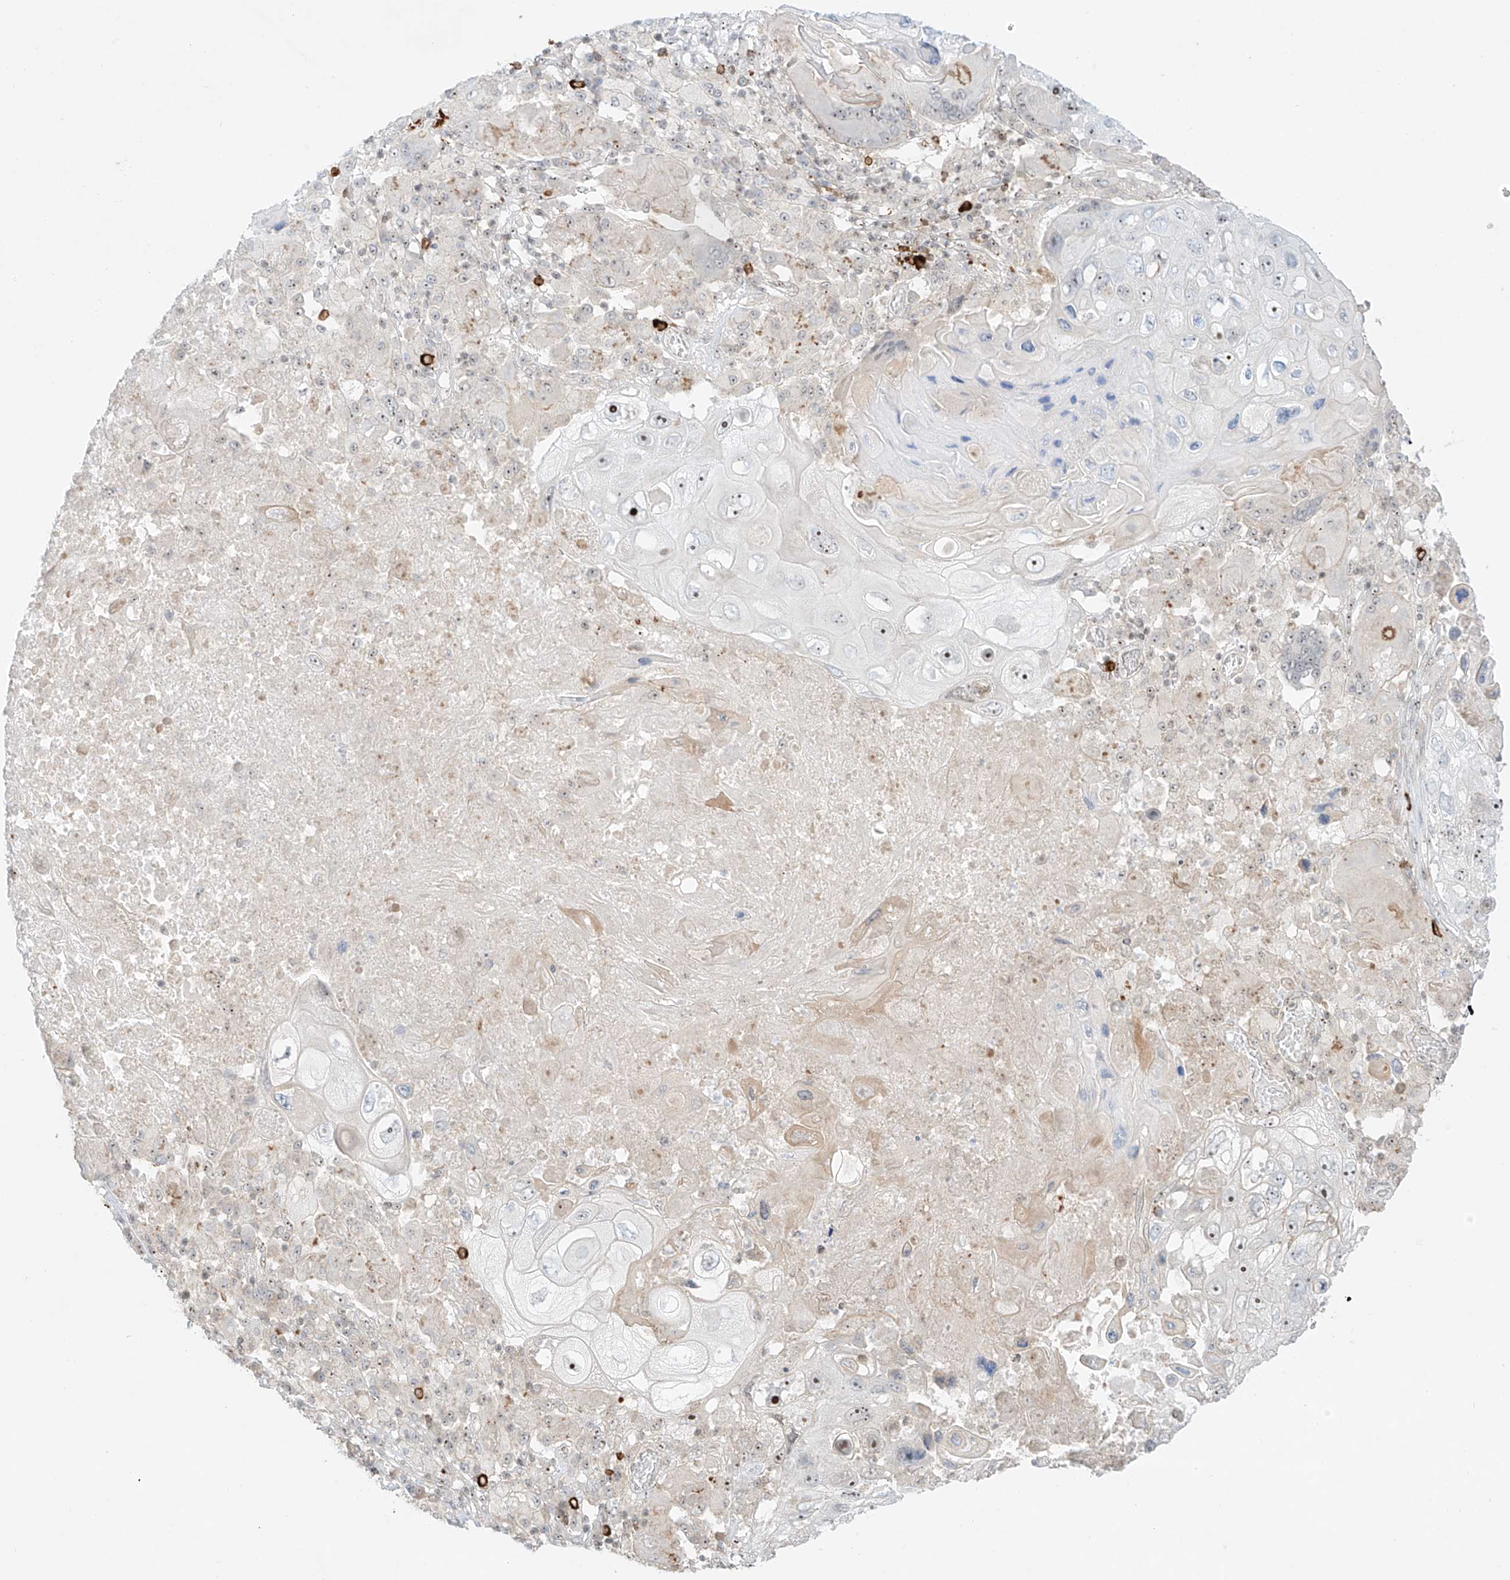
{"staining": {"intensity": "moderate", "quantity": "25%-75%", "location": "nuclear"}, "tissue": "lung cancer", "cell_type": "Tumor cells", "image_type": "cancer", "snomed": [{"axis": "morphology", "description": "Squamous cell carcinoma, NOS"}, {"axis": "topography", "description": "Lung"}], "caption": "A medium amount of moderate nuclear staining is seen in about 25%-75% of tumor cells in squamous cell carcinoma (lung) tissue.", "gene": "ZNF512", "patient": {"sex": "male", "age": 61}}